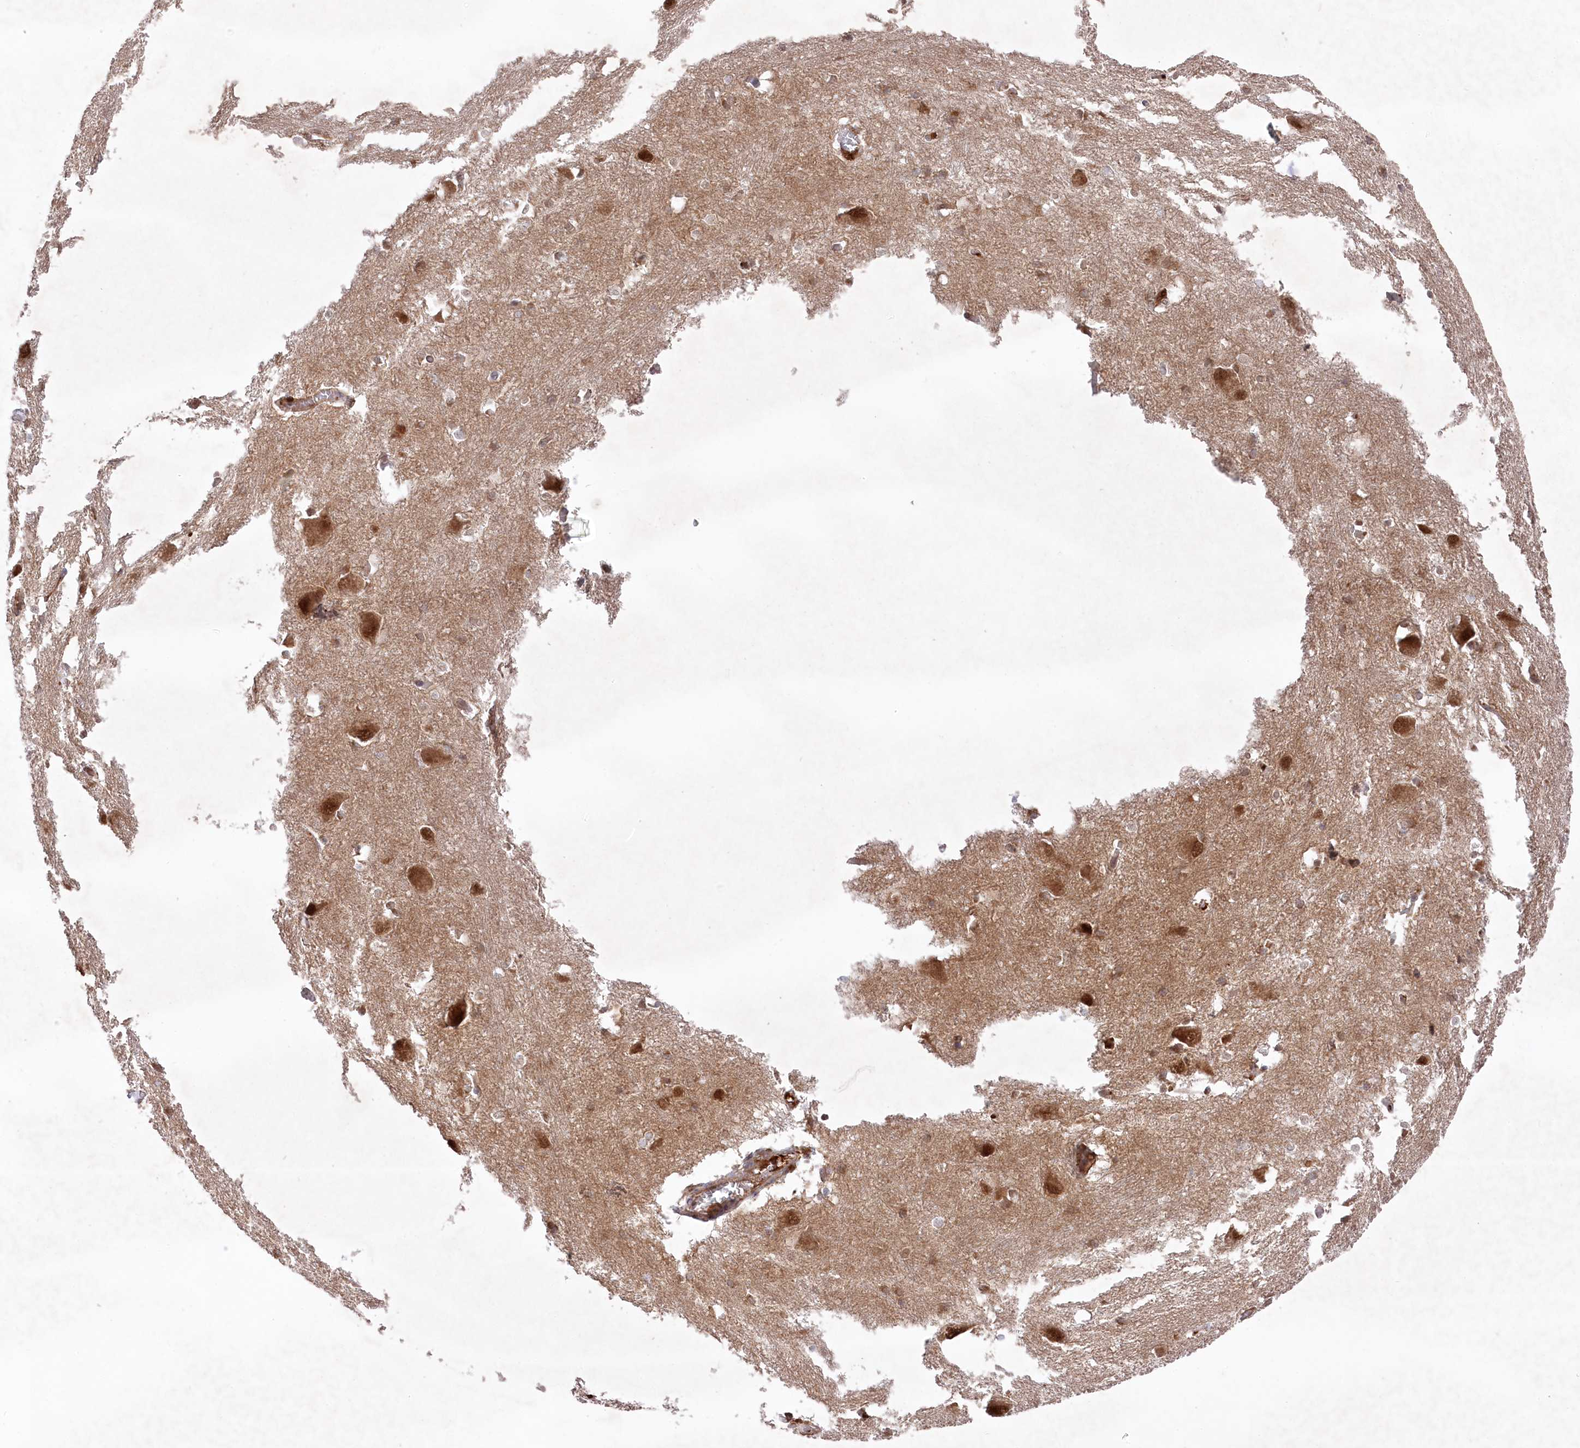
{"staining": {"intensity": "moderate", "quantity": ">75%", "location": "cytoplasmic/membranous,nuclear"}, "tissue": "caudate", "cell_type": "Glial cells", "image_type": "normal", "snomed": [{"axis": "morphology", "description": "Normal tissue, NOS"}, {"axis": "topography", "description": "Lateral ventricle wall"}], "caption": "Protein staining reveals moderate cytoplasmic/membranous,nuclear staining in approximately >75% of glial cells in unremarkable caudate. (DAB IHC with brightfield microscopy, high magnification).", "gene": "PPP1R21", "patient": {"sex": "male", "age": 37}}